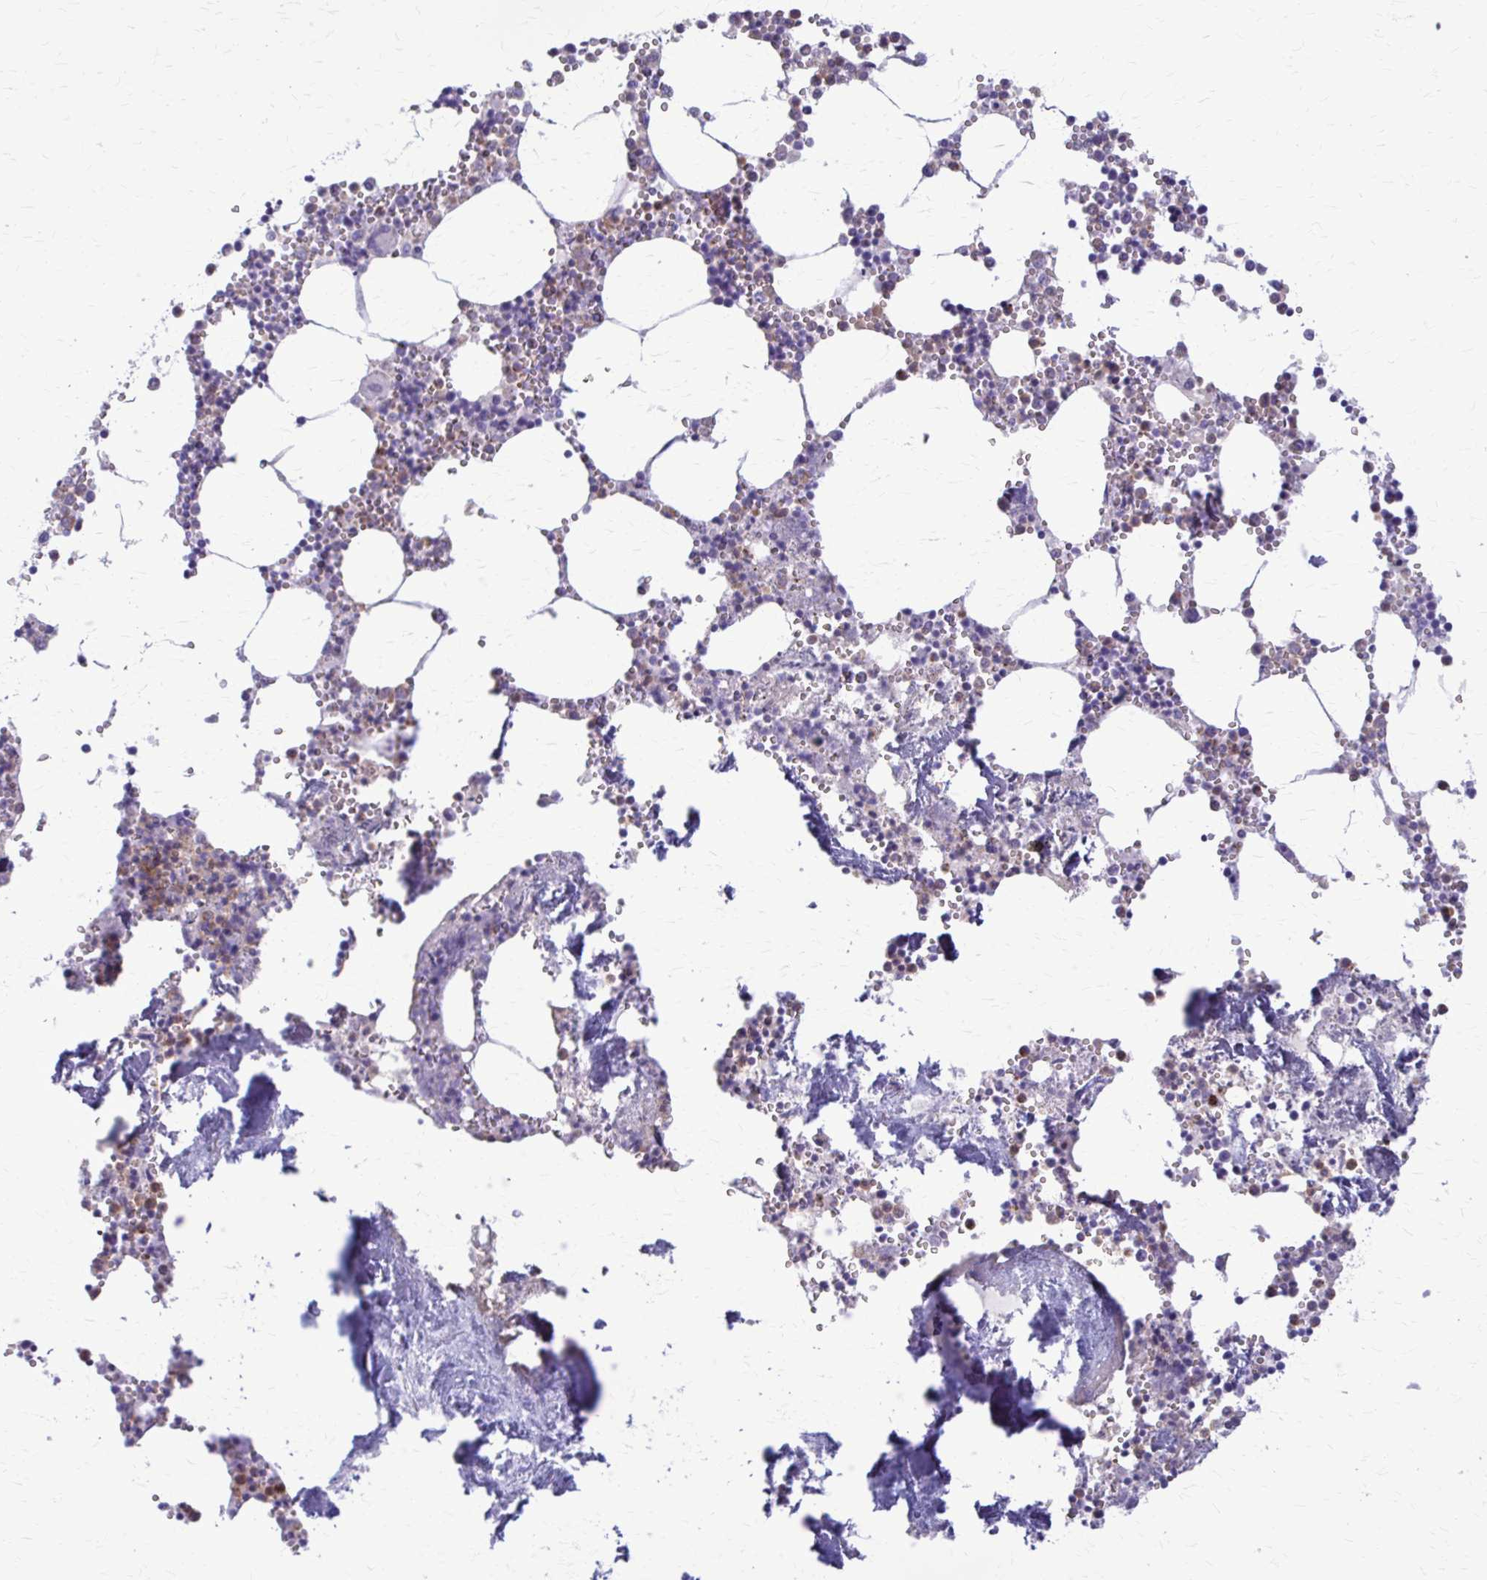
{"staining": {"intensity": "strong", "quantity": "25%-75%", "location": "cytoplasmic/membranous"}, "tissue": "bone marrow", "cell_type": "Hematopoietic cells", "image_type": "normal", "snomed": [{"axis": "morphology", "description": "Normal tissue, NOS"}, {"axis": "topography", "description": "Bone marrow"}], "caption": "The micrograph exhibits staining of normal bone marrow, revealing strong cytoplasmic/membranous protein positivity (brown color) within hematopoietic cells.", "gene": "PEDS1", "patient": {"sex": "male", "age": 54}}